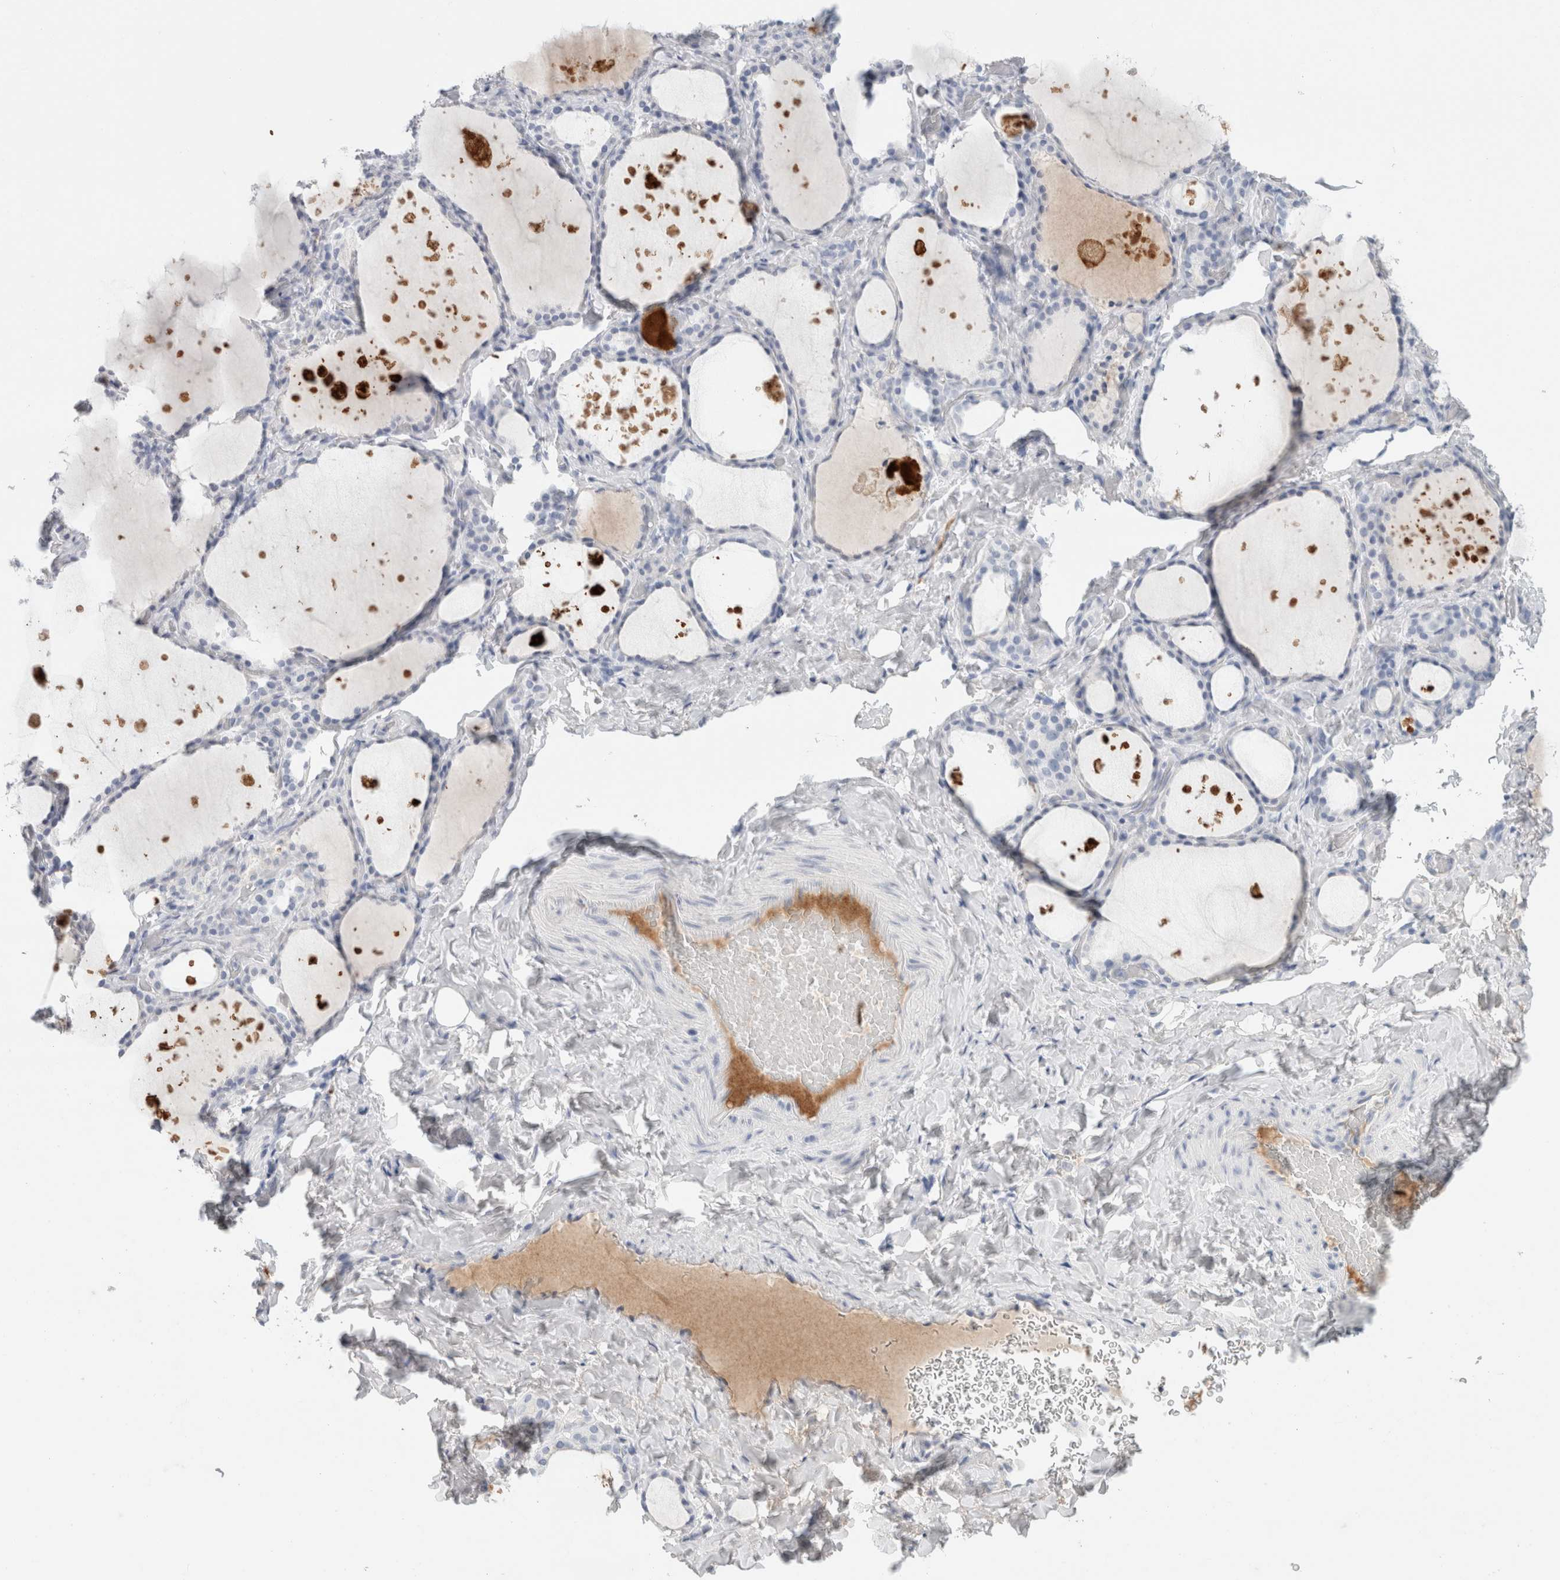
{"staining": {"intensity": "negative", "quantity": "none", "location": "none"}, "tissue": "thyroid gland", "cell_type": "Glandular cells", "image_type": "normal", "snomed": [{"axis": "morphology", "description": "Normal tissue, NOS"}, {"axis": "topography", "description": "Thyroid gland"}], "caption": "A high-resolution micrograph shows immunohistochemistry staining of normal thyroid gland, which shows no significant positivity in glandular cells.", "gene": "IL6", "patient": {"sex": "female", "age": 44}}